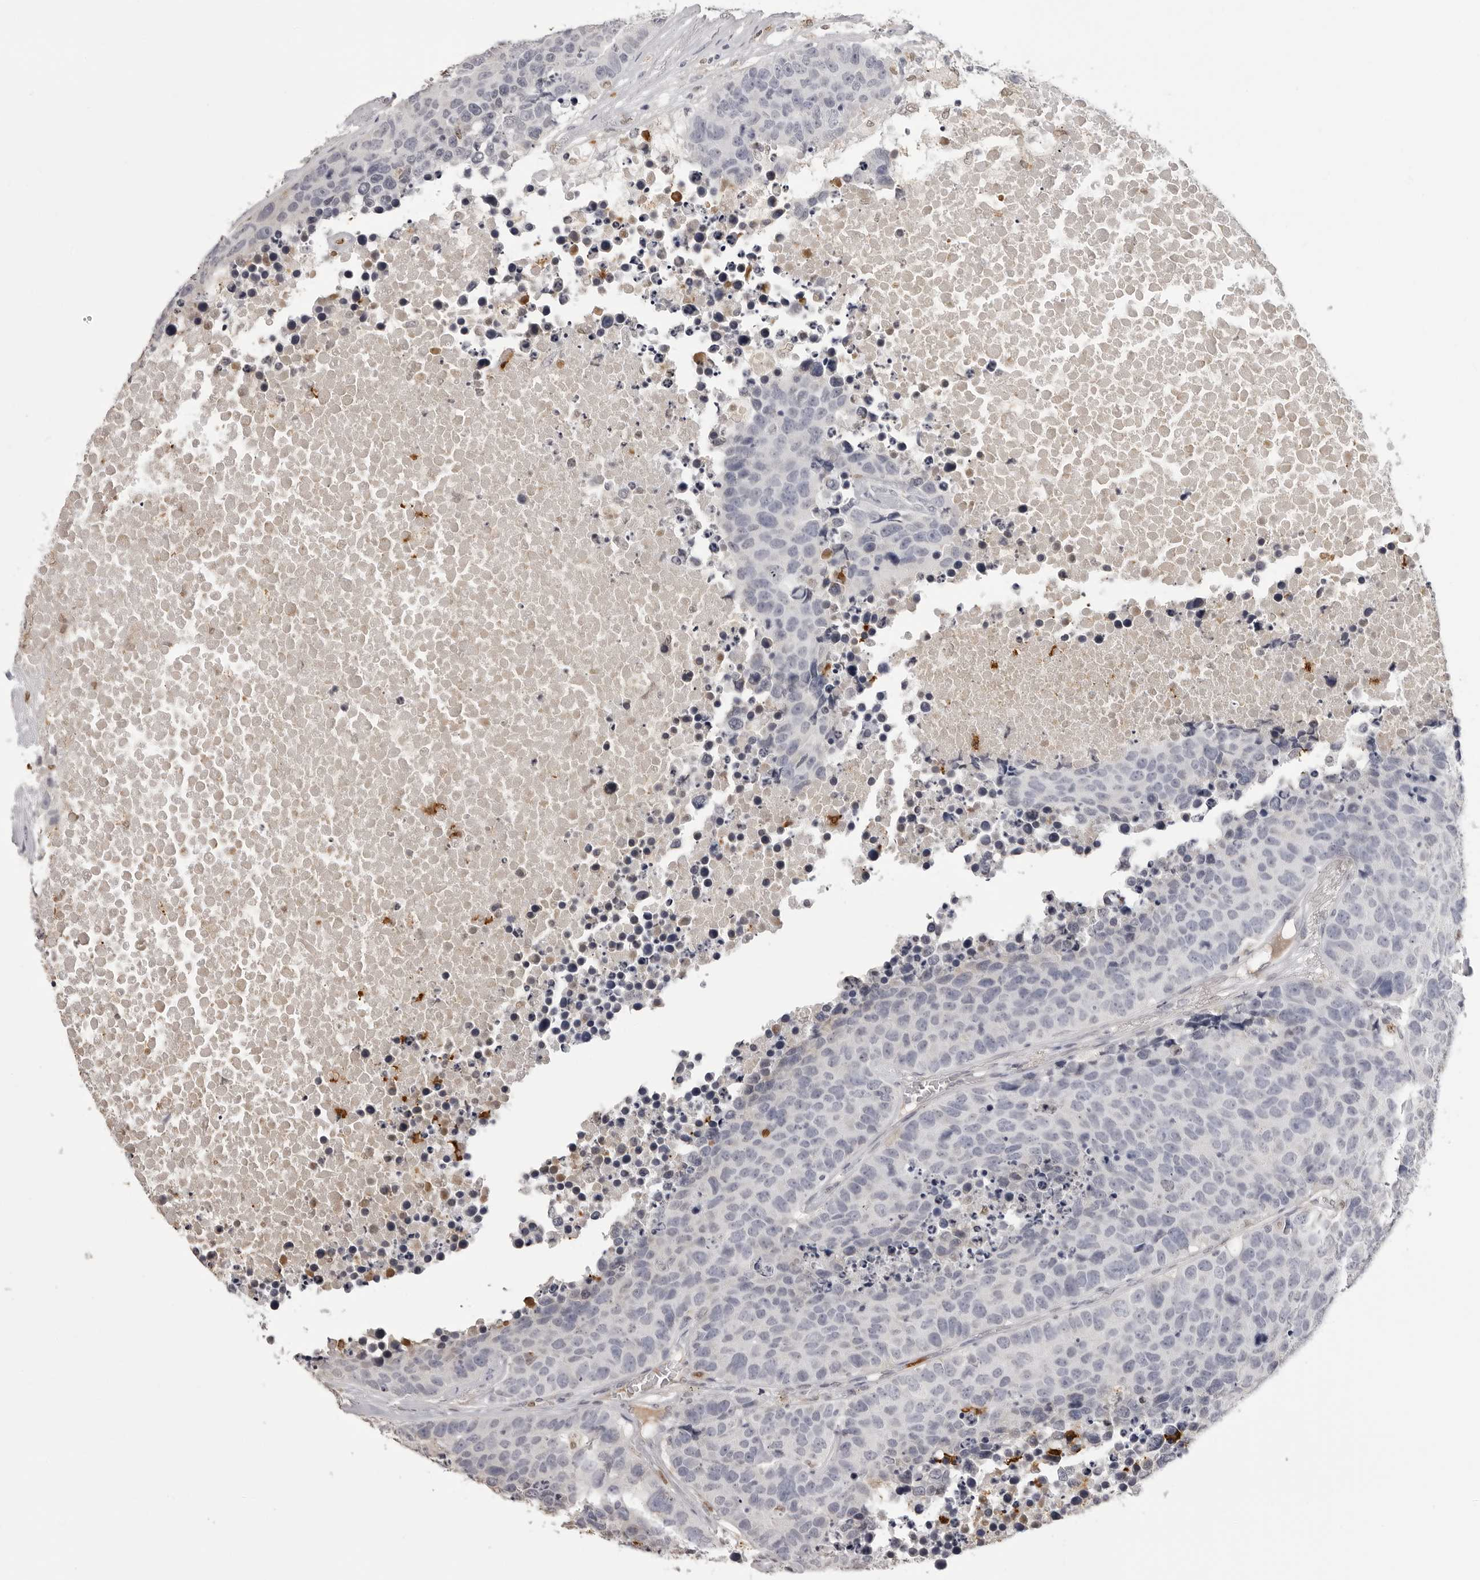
{"staining": {"intensity": "negative", "quantity": "none", "location": "none"}, "tissue": "carcinoid", "cell_type": "Tumor cells", "image_type": "cancer", "snomed": [{"axis": "morphology", "description": "Carcinoid, malignant, NOS"}, {"axis": "topography", "description": "Lung"}], "caption": "Immunohistochemical staining of human carcinoid demonstrates no significant staining in tumor cells. Brightfield microscopy of immunohistochemistry (IHC) stained with DAB (brown) and hematoxylin (blue), captured at high magnification.", "gene": "IL31", "patient": {"sex": "male", "age": 60}}